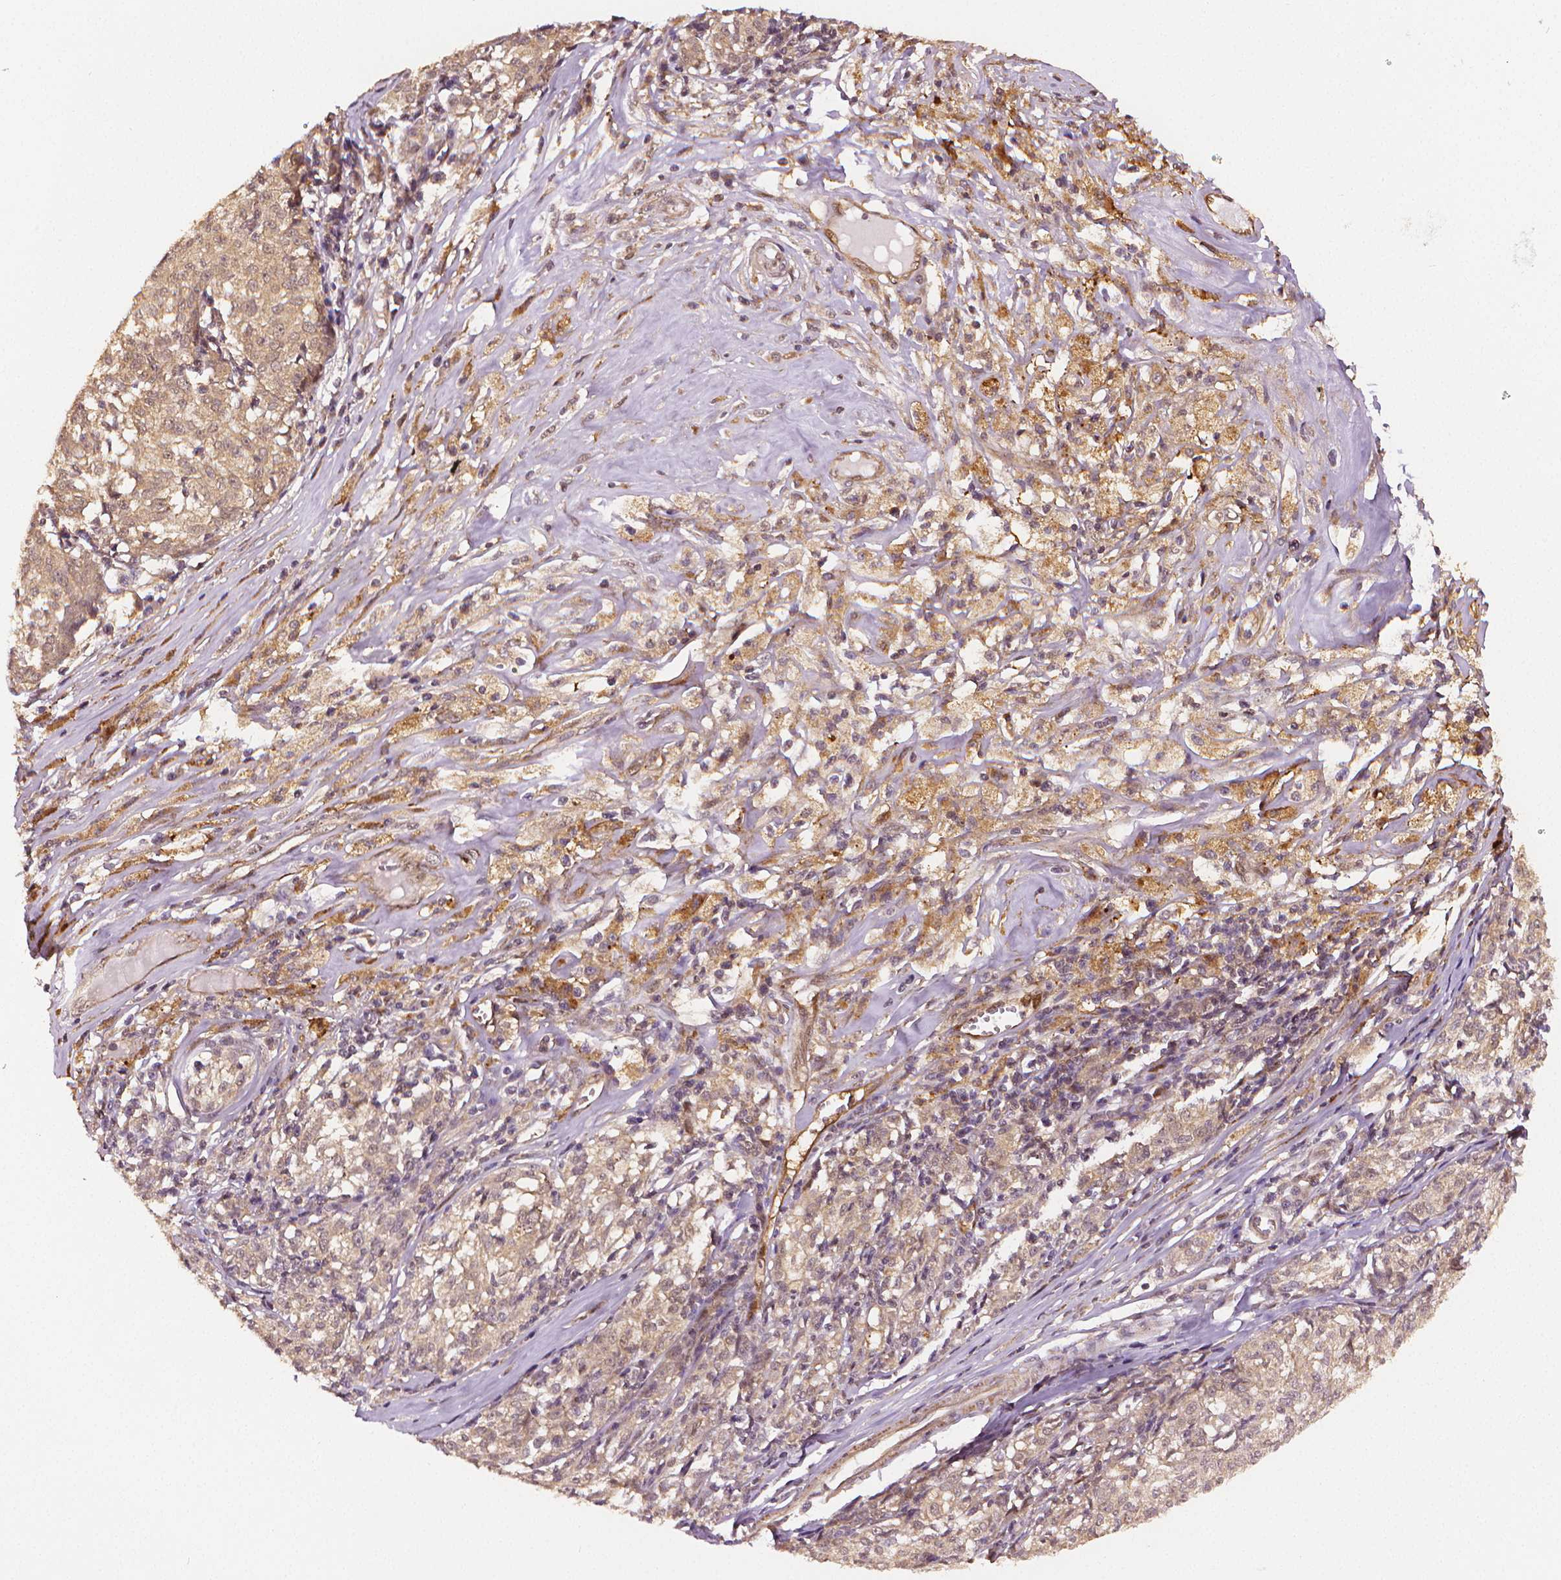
{"staining": {"intensity": "weak", "quantity": "25%-75%", "location": "cytoplasmic/membranous"}, "tissue": "melanoma", "cell_type": "Tumor cells", "image_type": "cancer", "snomed": [{"axis": "morphology", "description": "Malignant melanoma, NOS"}, {"axis": "topography", "description": "Skin"}], "caption": "An image of melanoma stained for a protein demonstrates weak cytoplasmic/membranous brown staining in tumor cells.", "gene": "STAT3", "patient": {"sex": "female", "age": 72}}